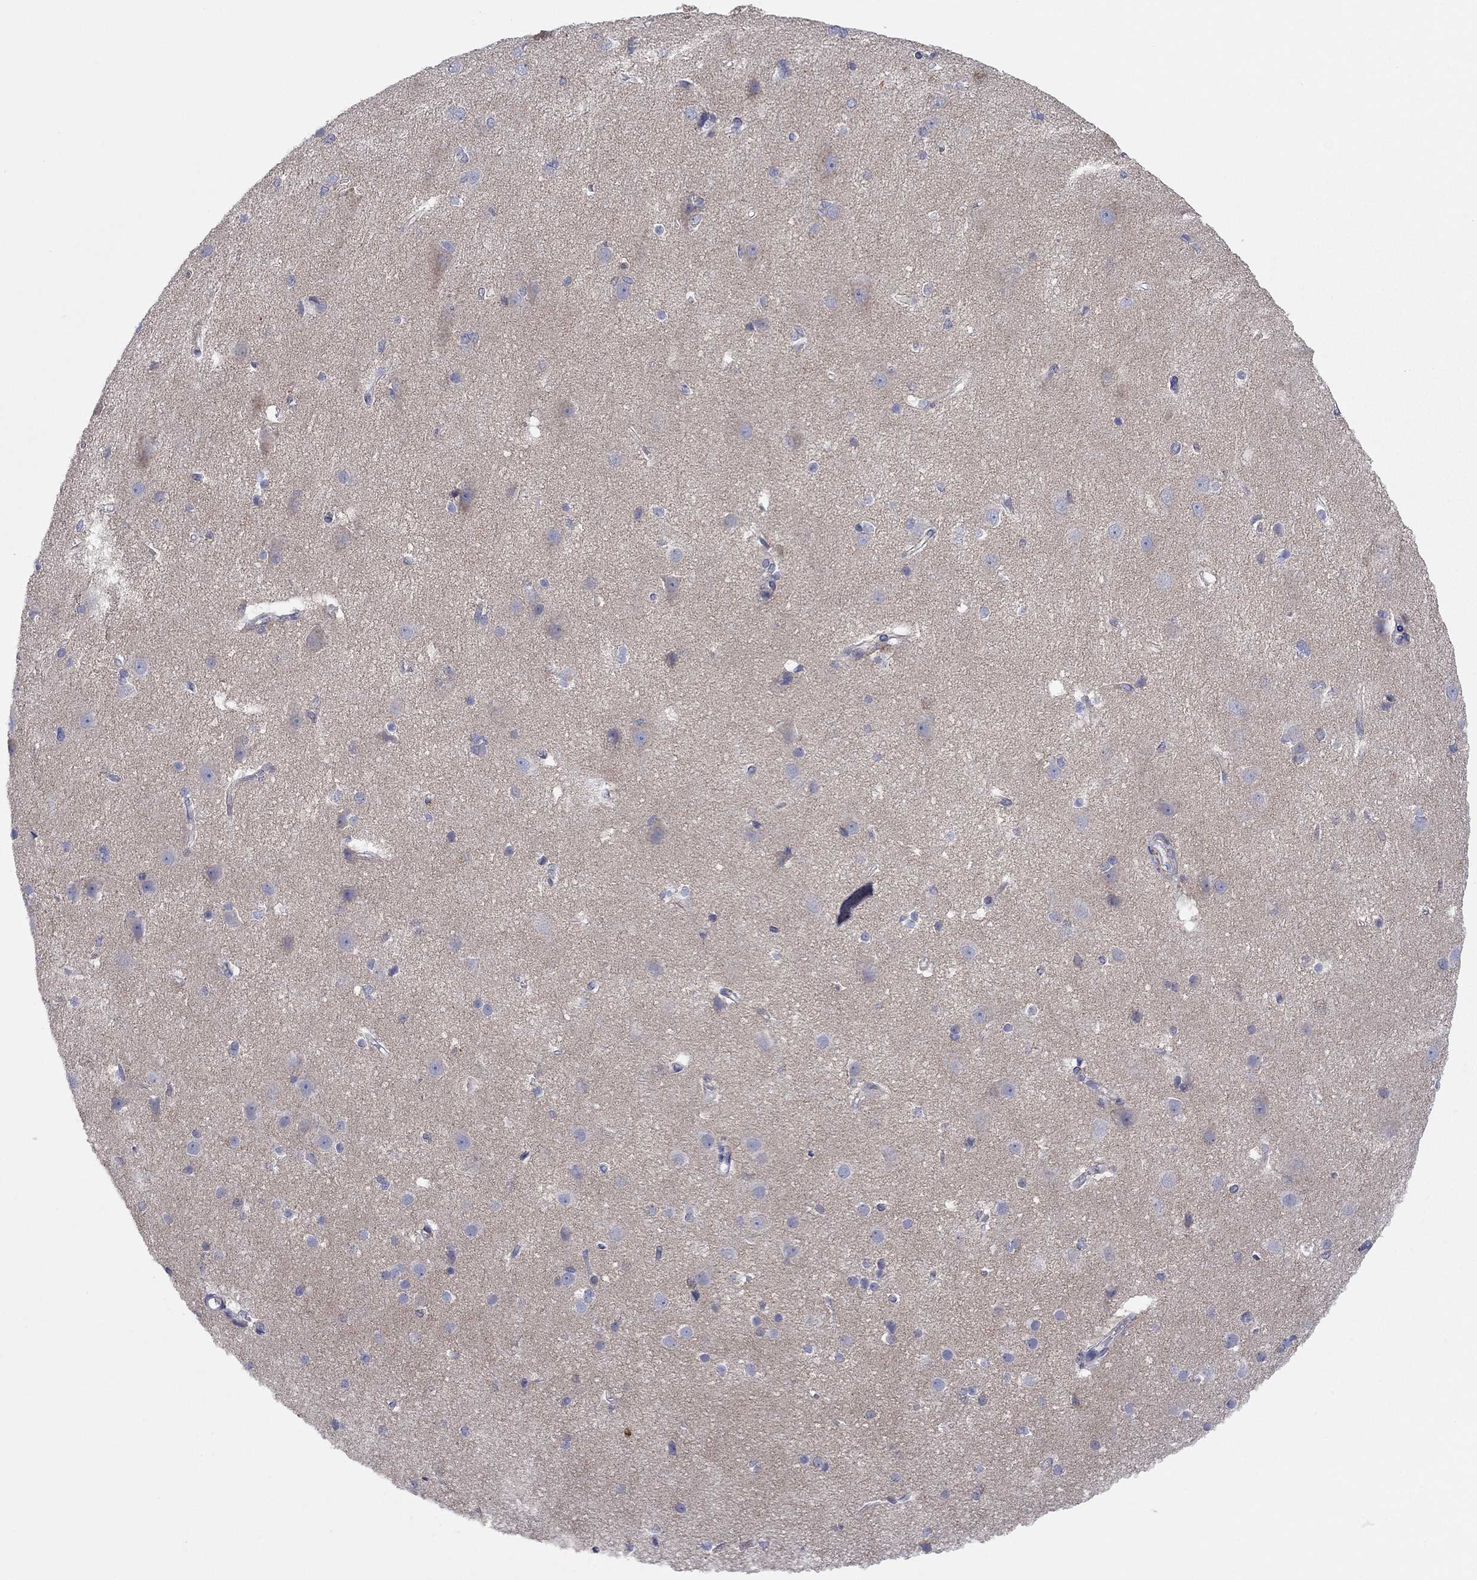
{"staining": {"intensity": "negative", "quantity": "none", "location": "none"}, "tissue": "cerebral cortex", "cell_type": "Endothelial cells", "image_type": "normal", "snomed": [{"axis": "morphology", "description": "Normal tissue, NOS"}, {"axis": "topography", "description": "Cerebral cortex"}], "caption": "Immunohistochemistry photomicrograph of unremarkable human cerebral cortex stained for a protein (brown), which displays no staining in endothelial cells. (Immunohistochemistry (ihc), brightfield microscopy, high magnification).", "gene": "MGST3", "patient": {"sex": "male", "age": 37}}